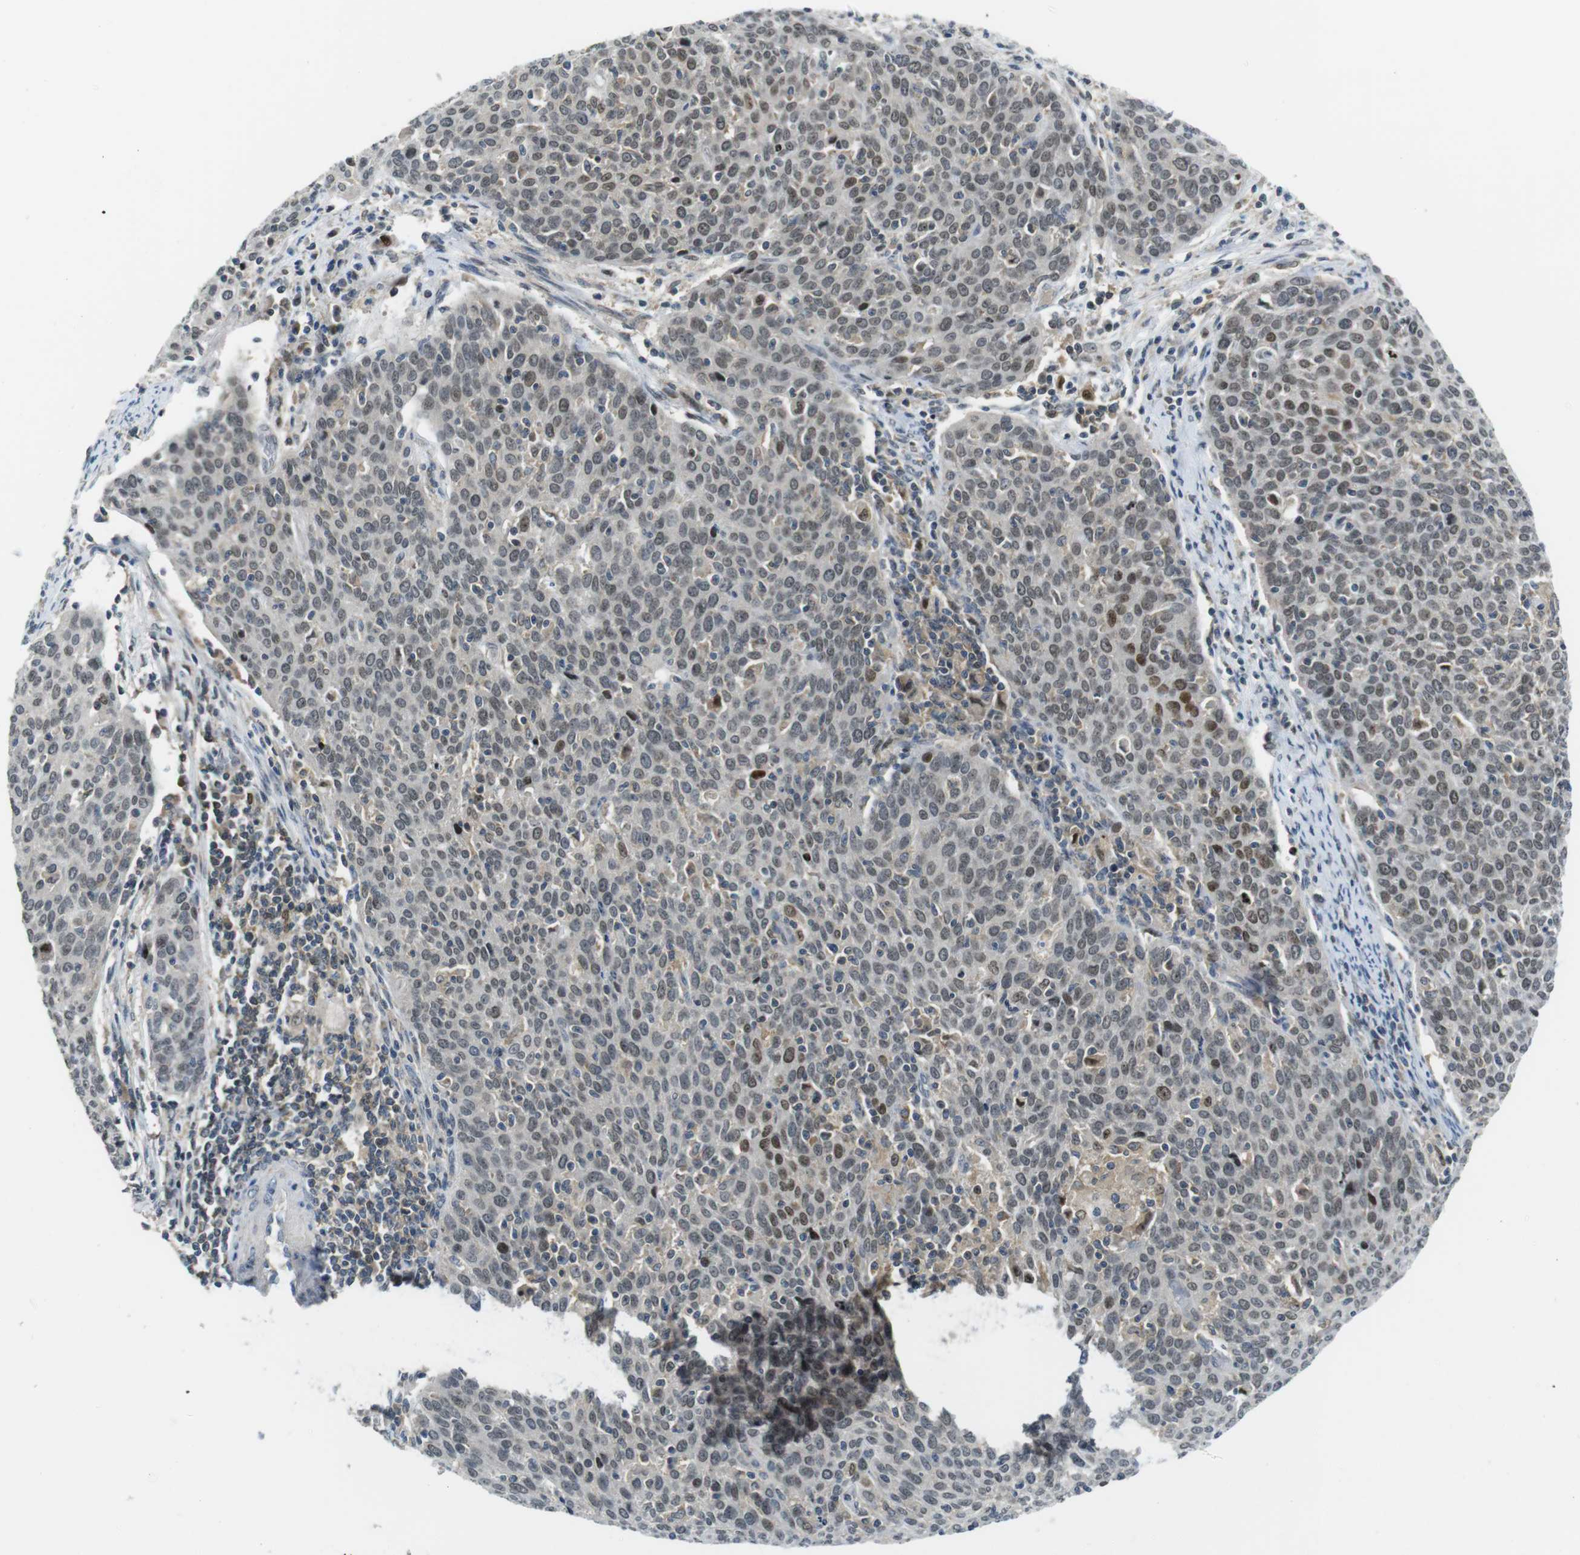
{"staining": {"intensity": "moderate", "quantity": "<25%", "location": "nuclear"}, "tissue": "cervical cancer", "cell_type": "Tumor cells", "image_type": "cancer", "snomed": [{"axis": "morphology", "description": "Squamous cell carcinoma, NOS"}, {"axis": "topography", "description": "Cervix"}], "caption": "Approximately <25% of tumor cells in cervical squamous cell carcinoma show moderate nuclear protein positivity as visualized by brown immunohistochemical staining.", "gene": "RCC1", "patient": {"sex": "female", "age": 38}}